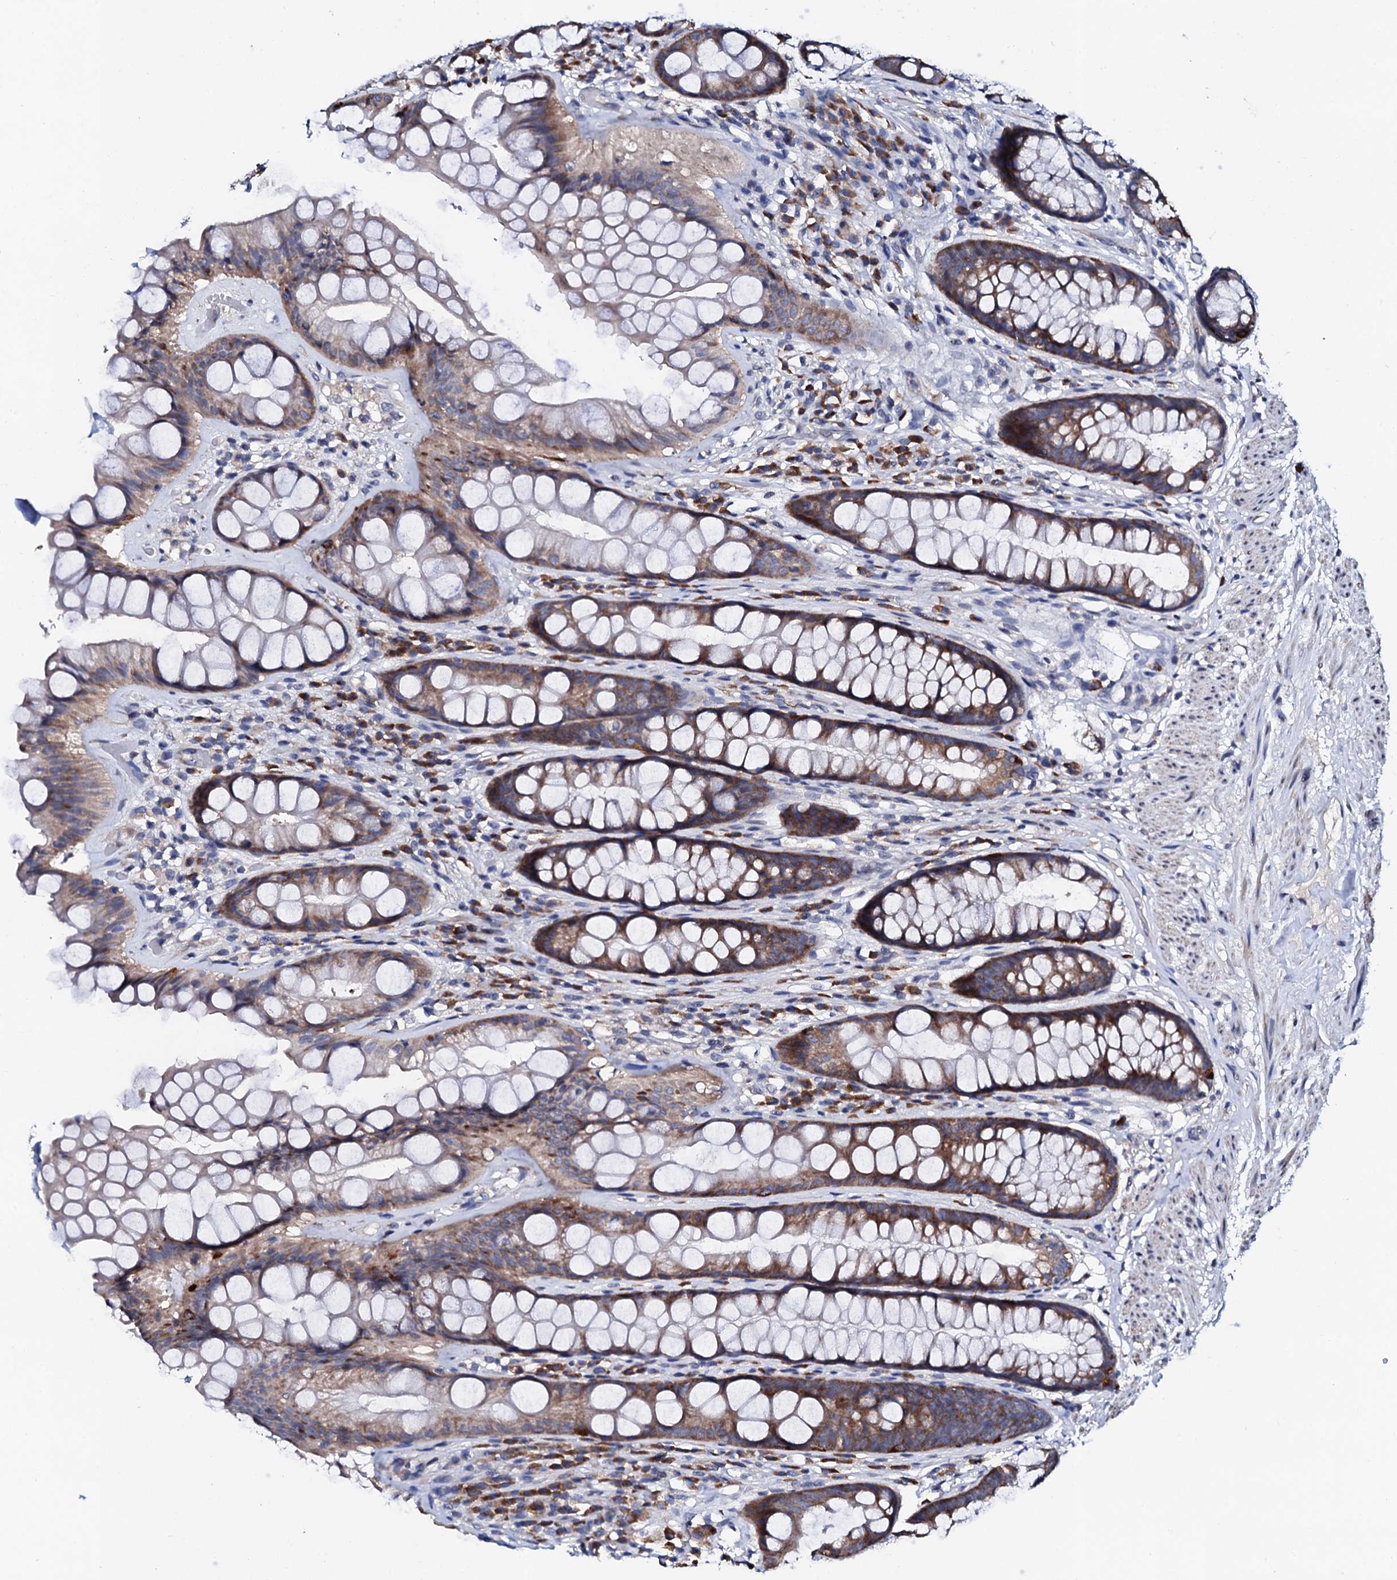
{"staining": {"intensity": "strong", "quantity": ">75%", "location": "cytoplasmic/membranous"}, "tissue": "rectum", "cell_type": "Glandular cells", "image_type": "normal", "snomed": [{"axis": "morphology", "description": "Normal tissue, NOS"}, {"axis": "topography", "description": "Rectum"}], "caption": "The image reveals staining of normal rectum, revealing strong cytoplasmic/membranous protein staining (brown color) within glandular cells.", "gene": "NUP58", "patient": {"sex": "male", "age": 74}}